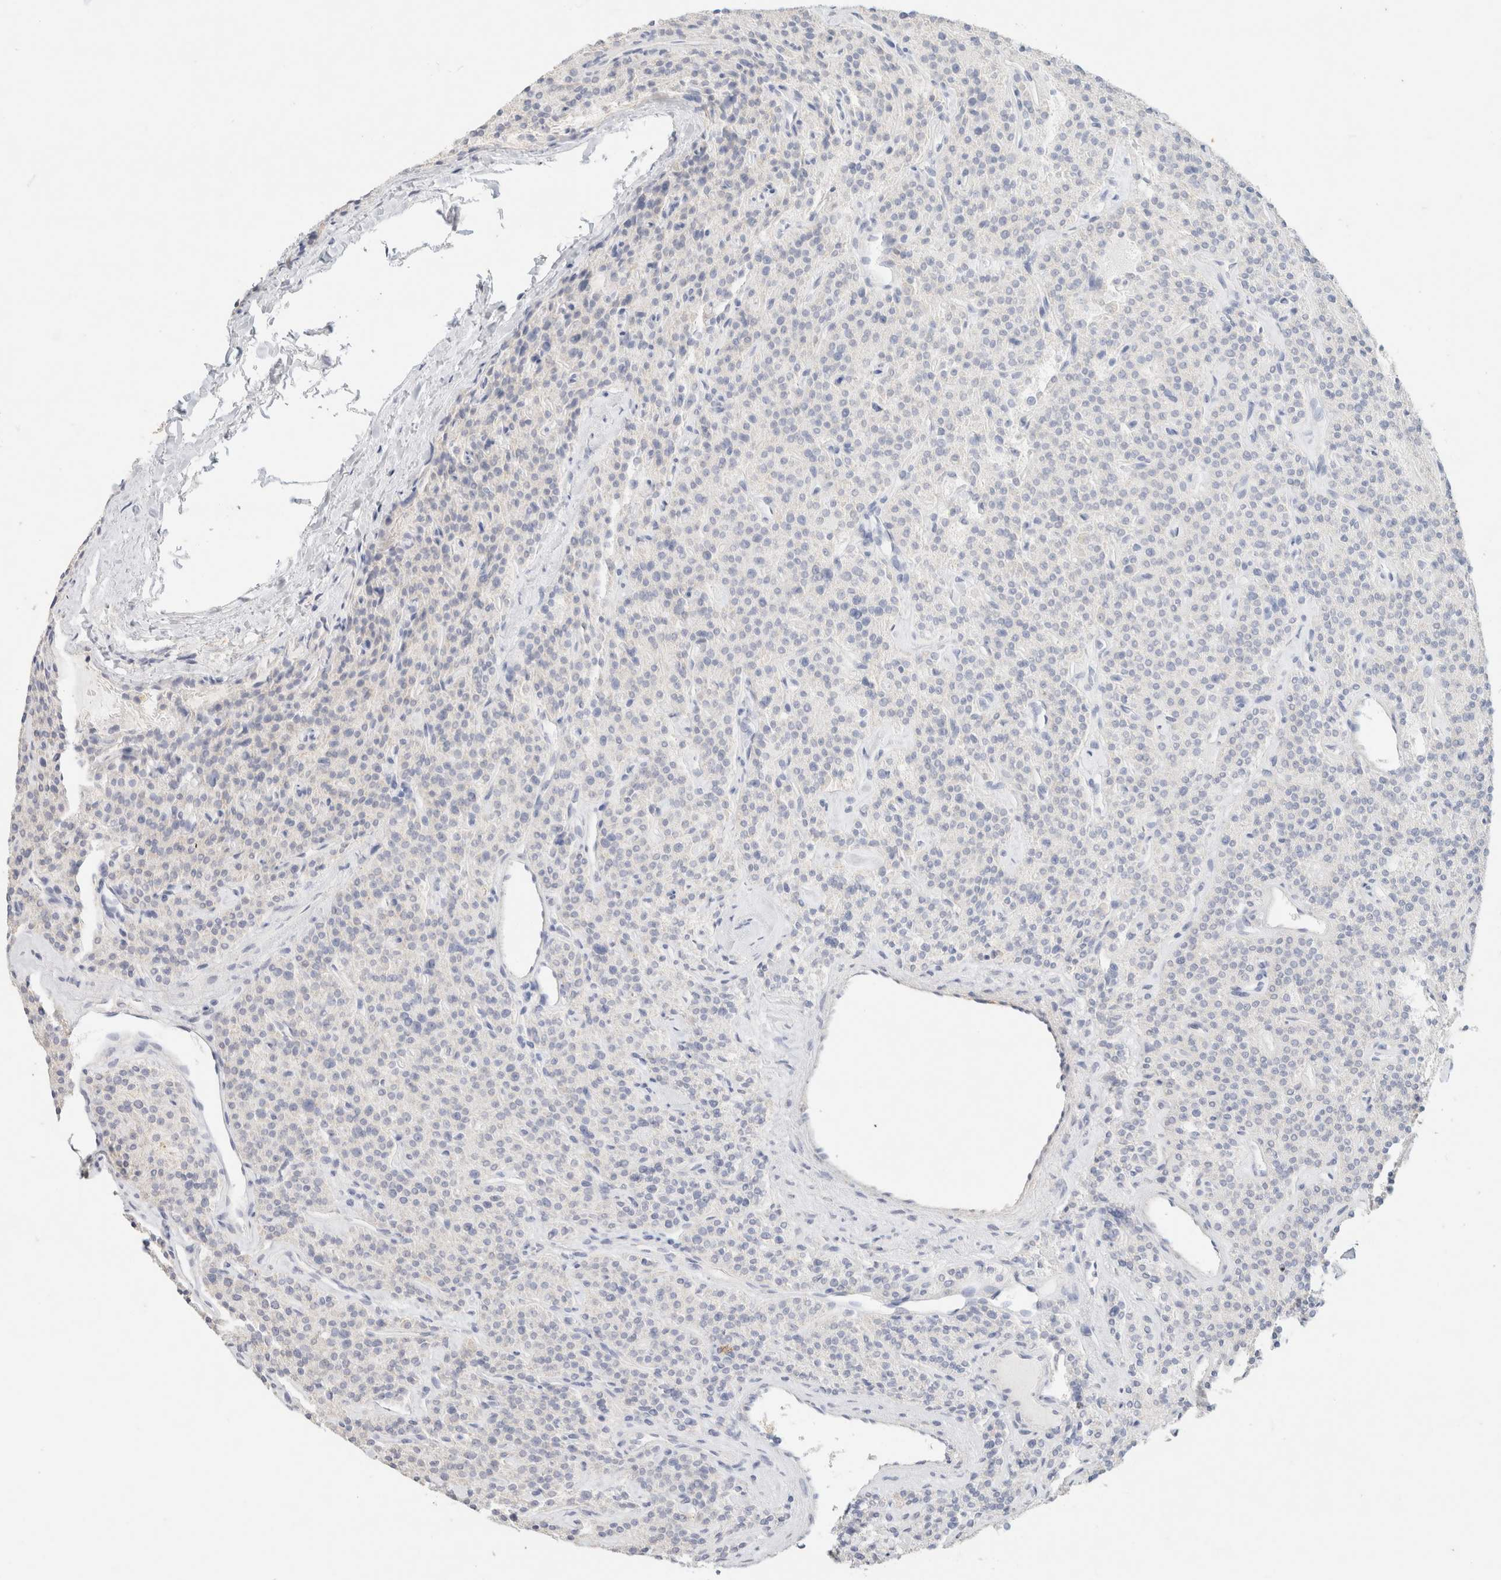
{"staining": {"intensity": "negative", "quantity": "none", "location": "none"}, "tissue": "parathyroid gland", "cell_type": "Glandular cells", "image_type": "normal", "snomed": [{"axis": "morphology", "description": "Normal tissue, NOS"}, {"axis": "topography", "description": "Parathyroid gland"}], "caption": "This is an immunohistochemistry (IHC) micrograph of unremarkable human parathyroid gland. There is no positivity in glandular cells.", "gene": "CA12", "patient": {"sex": "male", "age": 46}}